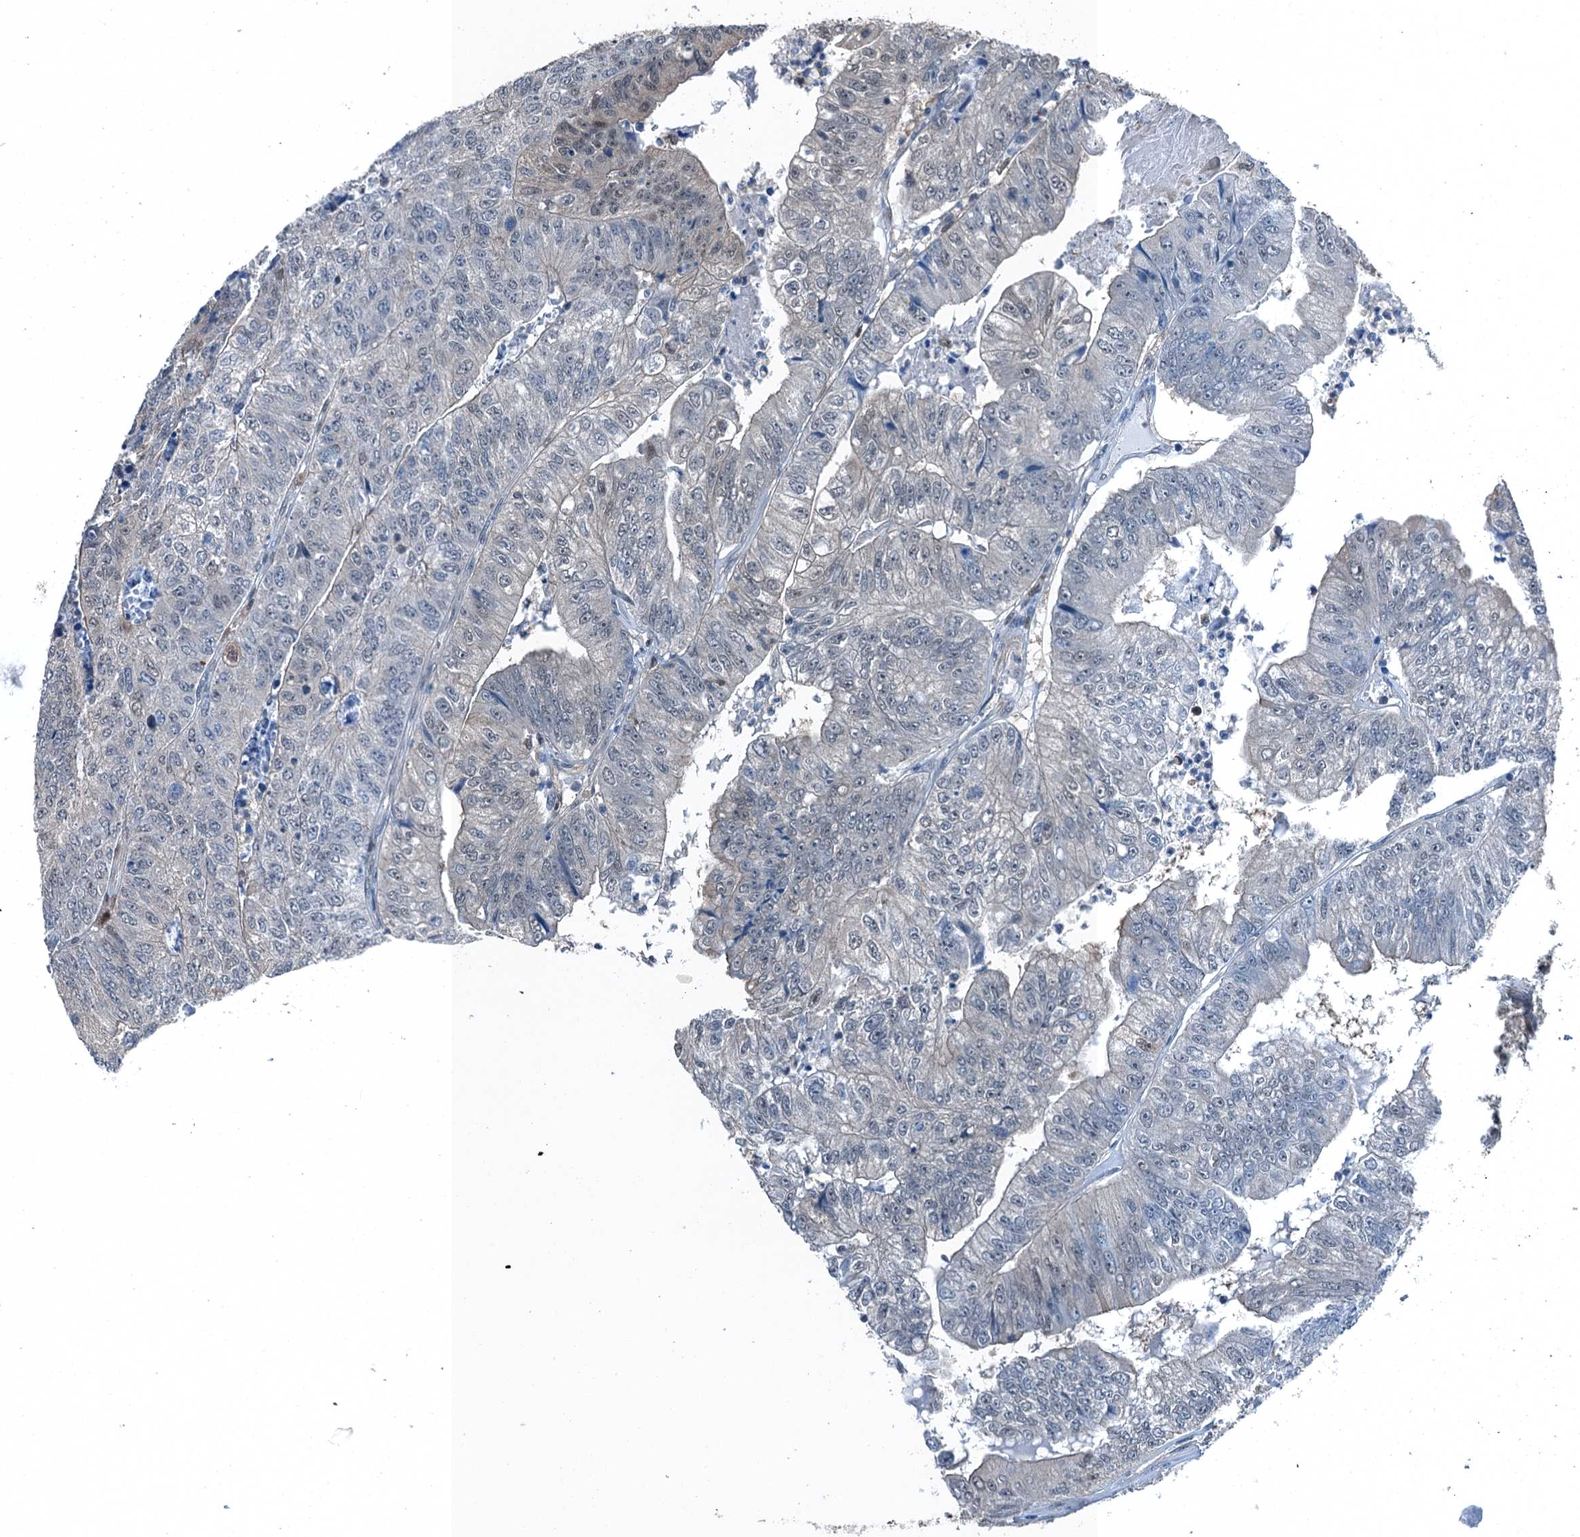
{"staining": {"intensity": "negative", "quantity": "none", "location": "none"}, "tissue": "colorectal cancer", "cell_type": "Tumor cells", "image_type": "cancer", "snomed": [{"axis": "morphology", "description": "Adenocarcinoma, NOS"}, {"axis": "topography", "description": "Colon"}], "caption": "Immunohistochemistry photomicrograph of human colorectal cancer stained for a protein (brown), which exhibits no staining in tumor cells.", "gene": "RNH1", "patient": {"sex": "female", "age": 67}}